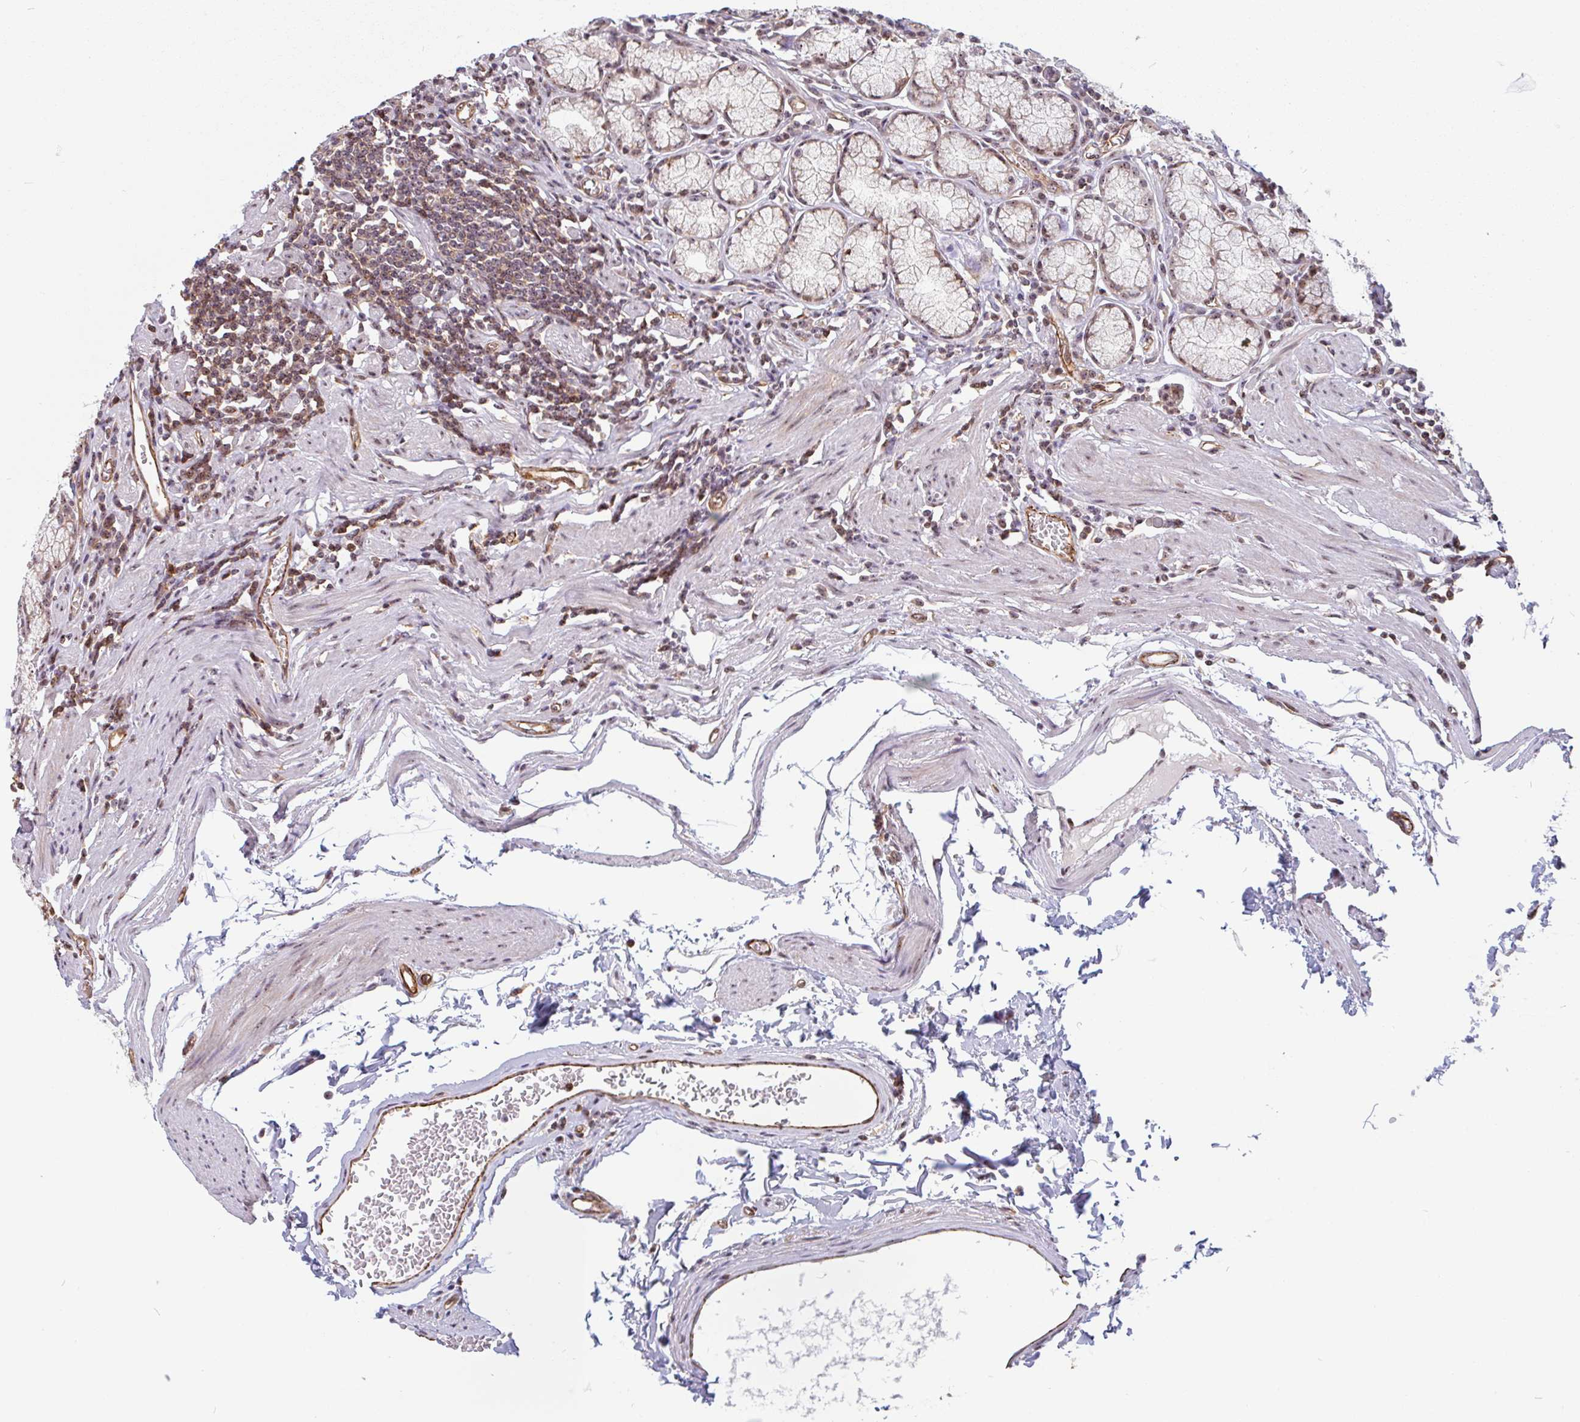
{"staining": {"intensity": "moderate", "quantity": ">75%", "location": "cytoplasmic/membranous,nuclear"}, "tissue": "stomach", "cell_type": "Glandular cells", "image_type": "normal", "snomed": [{"axis": "morphology", "description": "Normal tissue, NOS"}, {"axis": "topography", "description": "Stomach"}], "caption": "Protein staining shows moderate cytoplasmic/membranous,nuclear staining in approximately >75% of glandular cells in unremarkable stomach.", "gene": "ZNF689", "patient": {"sex": "male", "age": 55}}